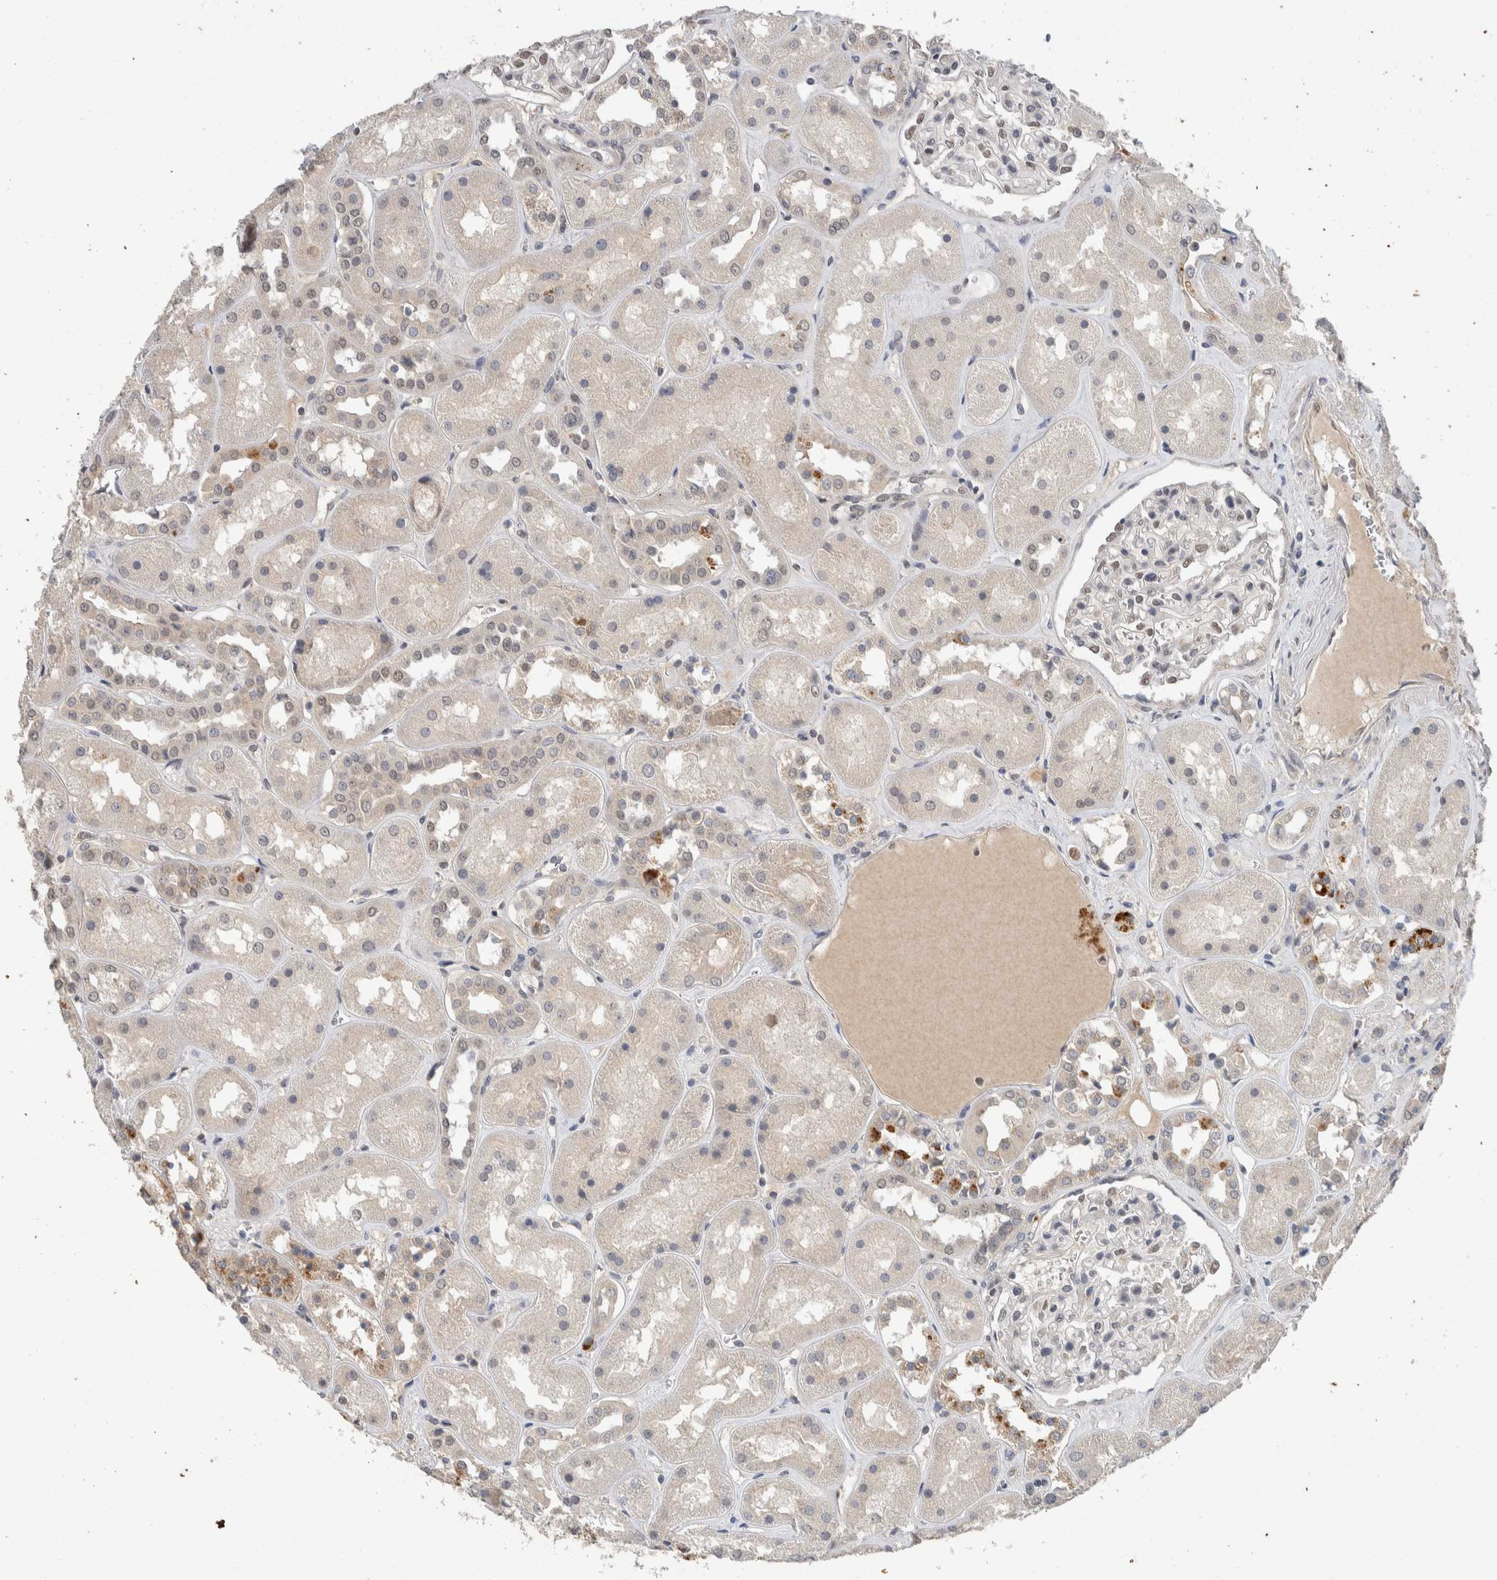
{"staining": {"intensity": "moderate", "quantity": "<25%", "location": "nuclear"}, "tissue": "kidney", "cell_type": "Cells in glomeruli", "image_type": "normal", "snomed": [{"axis": "morphology", "description": "Normal tissue, NOS"}, {"axis": "topography", "description": "Kidney"}], "caption": "About <25% of cells in glomeruli in unremarkable kidney reveal moderate nuclear protein expression as visualized by brown immunohistochemical staining.", "gene": "CYSRT1", "patient": {"sex": "male", "age": 70}}